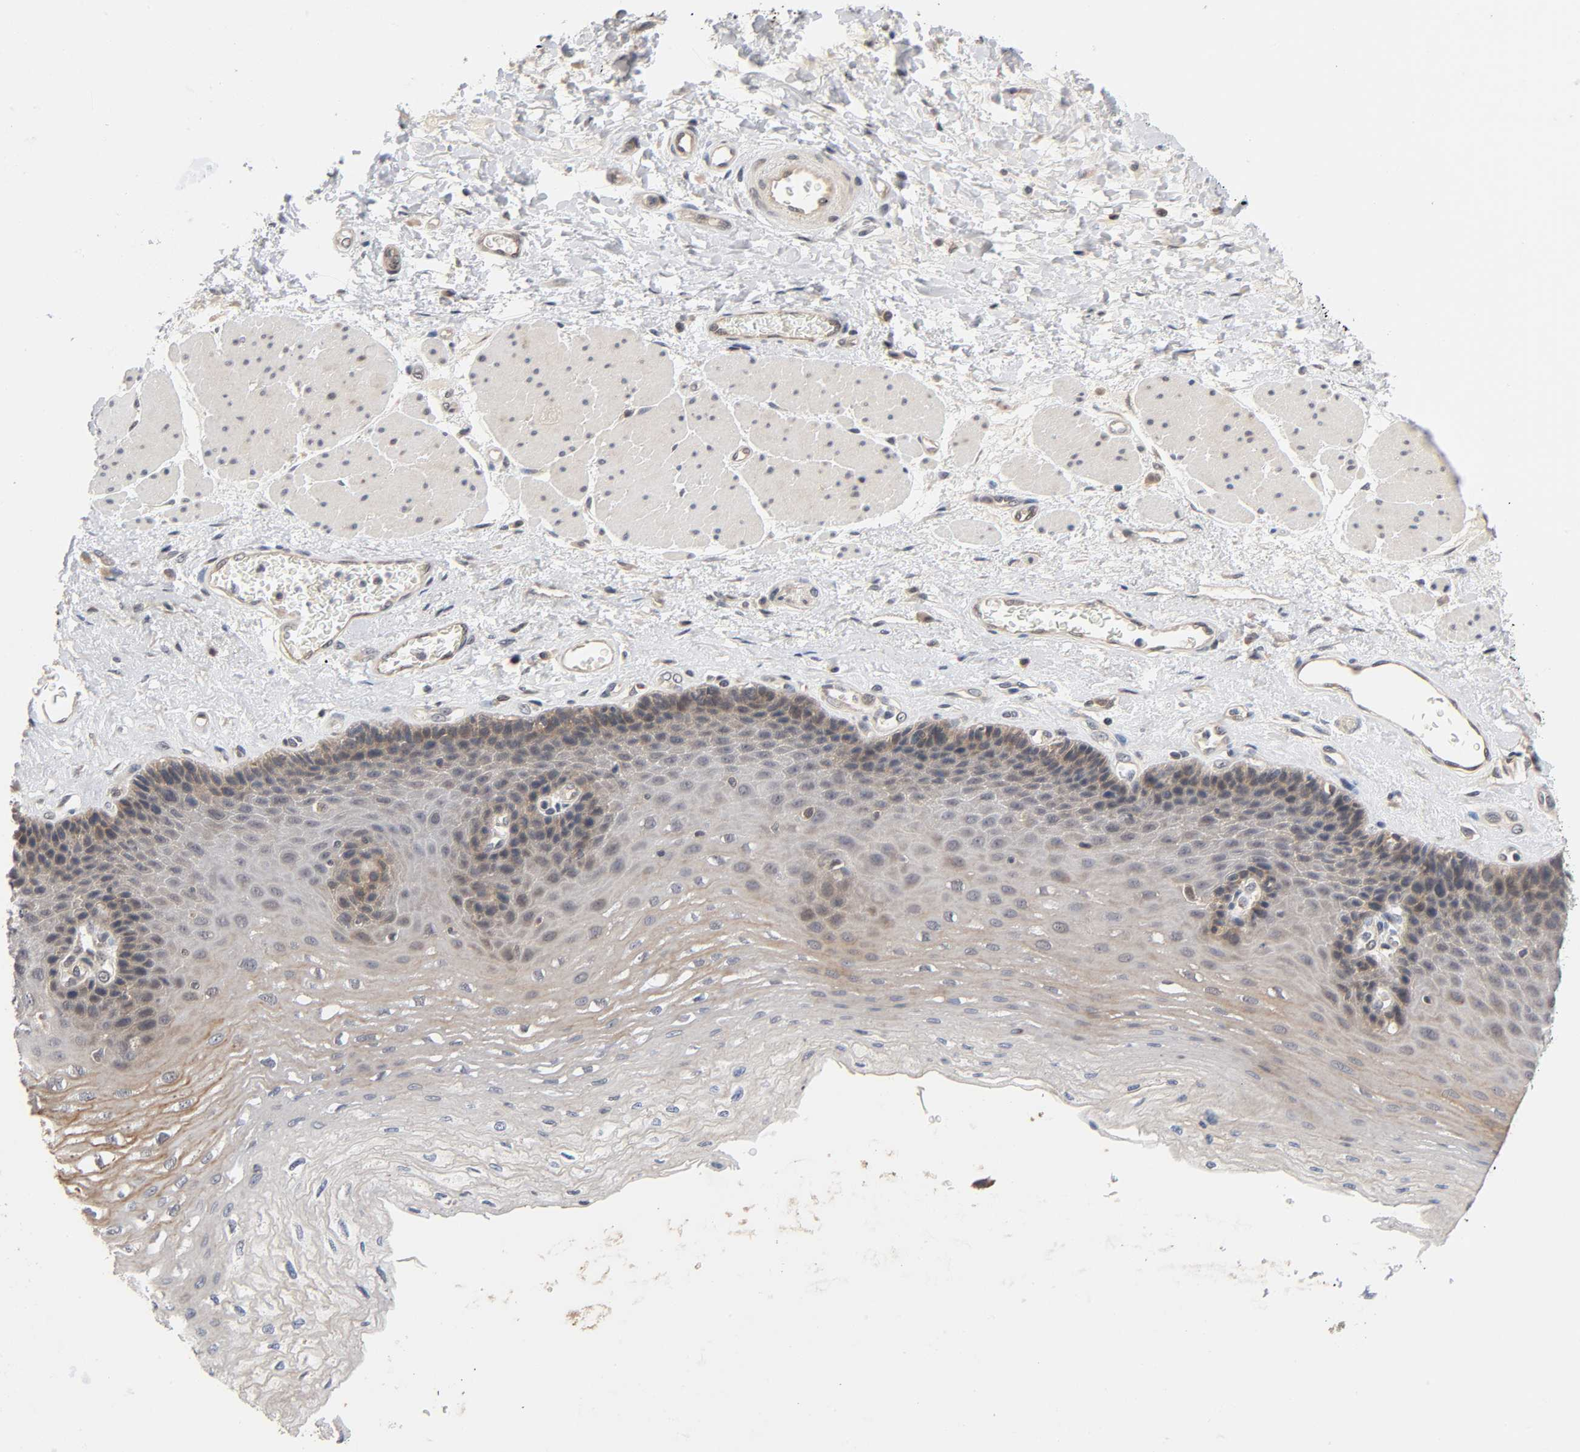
{"staining": {"intensity": "weak", "quantity": "25%-75%", "location": "cytoplasmic/membranous"}, "tissue": "esophagus", "cell_type": "Squamous epithelial cells", "image_type": "normal", "snomed": [{"axis": "morphology", "description": "Normal tissue, NOS"}, {"axis": "topography", "description": "Esophagus"}], "caption": "Immunohistochemistry (IHC) micrograph of normal esophagus stained for a protein (brown), which exhibits low levels of weak cytoplasmic/membranous positivity in about 25%-75% of squamous epithelial cells.", "gene": "PRKAB1", "patient": {"sex": "female", "age": 72}}